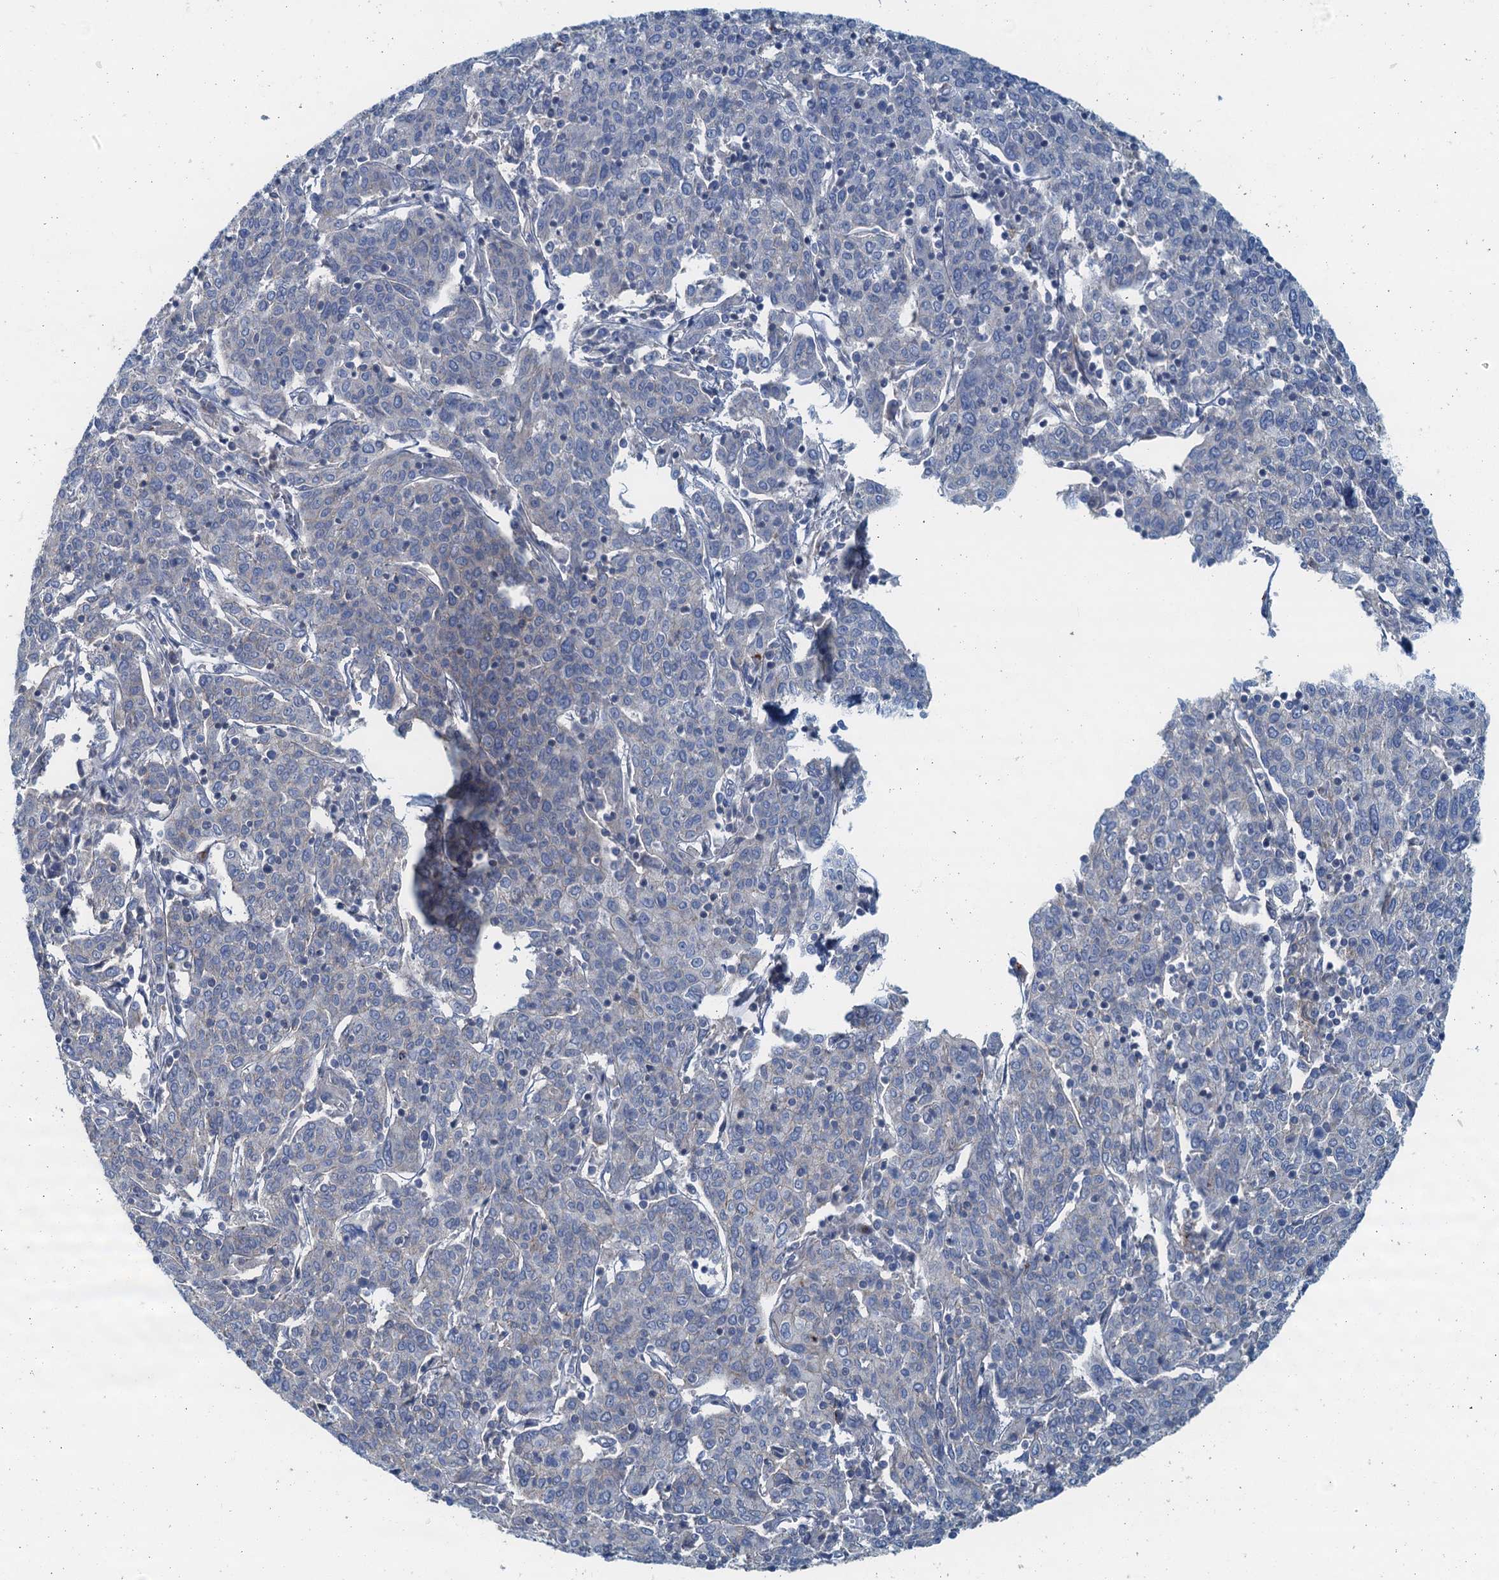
{"staining": {"intensity": "negative", "quantity": "none", "location": "none"}, "tissue": "cervical cancer", "cell_type": "Tumor cells", "image_type": "cancer", "snomed": [{"axis": "morphology", "description": "Squamous cell carcinoma, NOS"}, {"axis": "topography", "description": "Cervix"}], "caption": "IHC photomicrograph of squamous cell carcinoma (cervical) stained for a protein (brown), which shows no positivity in tumor cells.", "gene": "THAP10", "patient": {"sex": "female", "age": 67}}